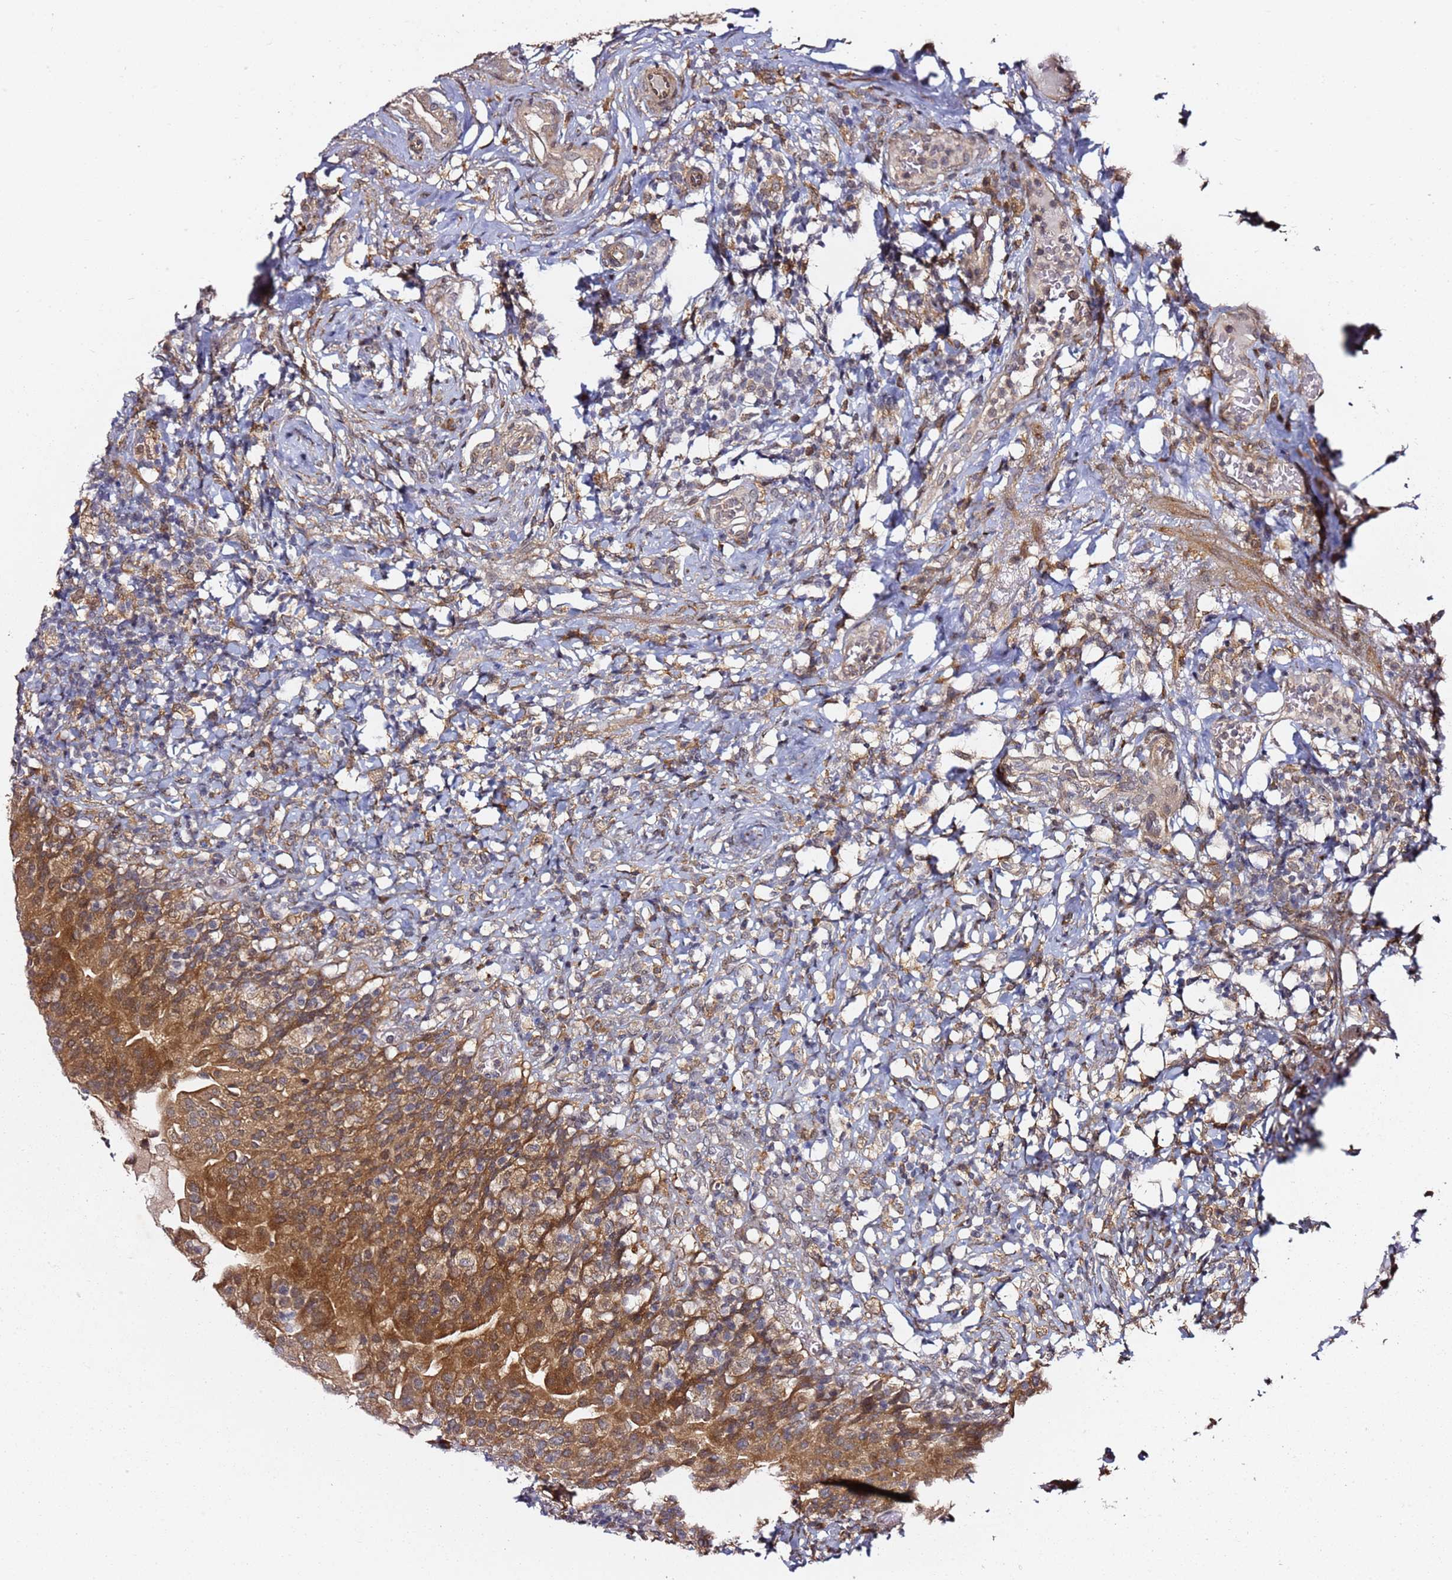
{"staining": {"intensity": "strong", "quantity": ">75%", "location": "cytoplasmic/membranous"}, "tissue": "urinary bladder", "cell_type": "Urothelial cells", "image_type": "normal", "snomed": [{"axis": "morphology", "description": "Normal tissue, NOS"}, {"axis": "morphology", "description": "Inflammation, NOS"}, {"axis": "topography", "description": "Urinary bladder"}], "caption": "Immunohistochemical staining of unremarkable human urinary bladder exhibits high levels of strong cytoplasmic/membranous positivity in approximately >75% of urothelial cells. The staining is performed using DAB (3,3'-diaminobenzidine) brown chromogen to label protein expression. The nuclei are counter-stained blue using hematoxylin.", "gene": "PRKAB2", "patient": {"sex": "male", "age": 64}}